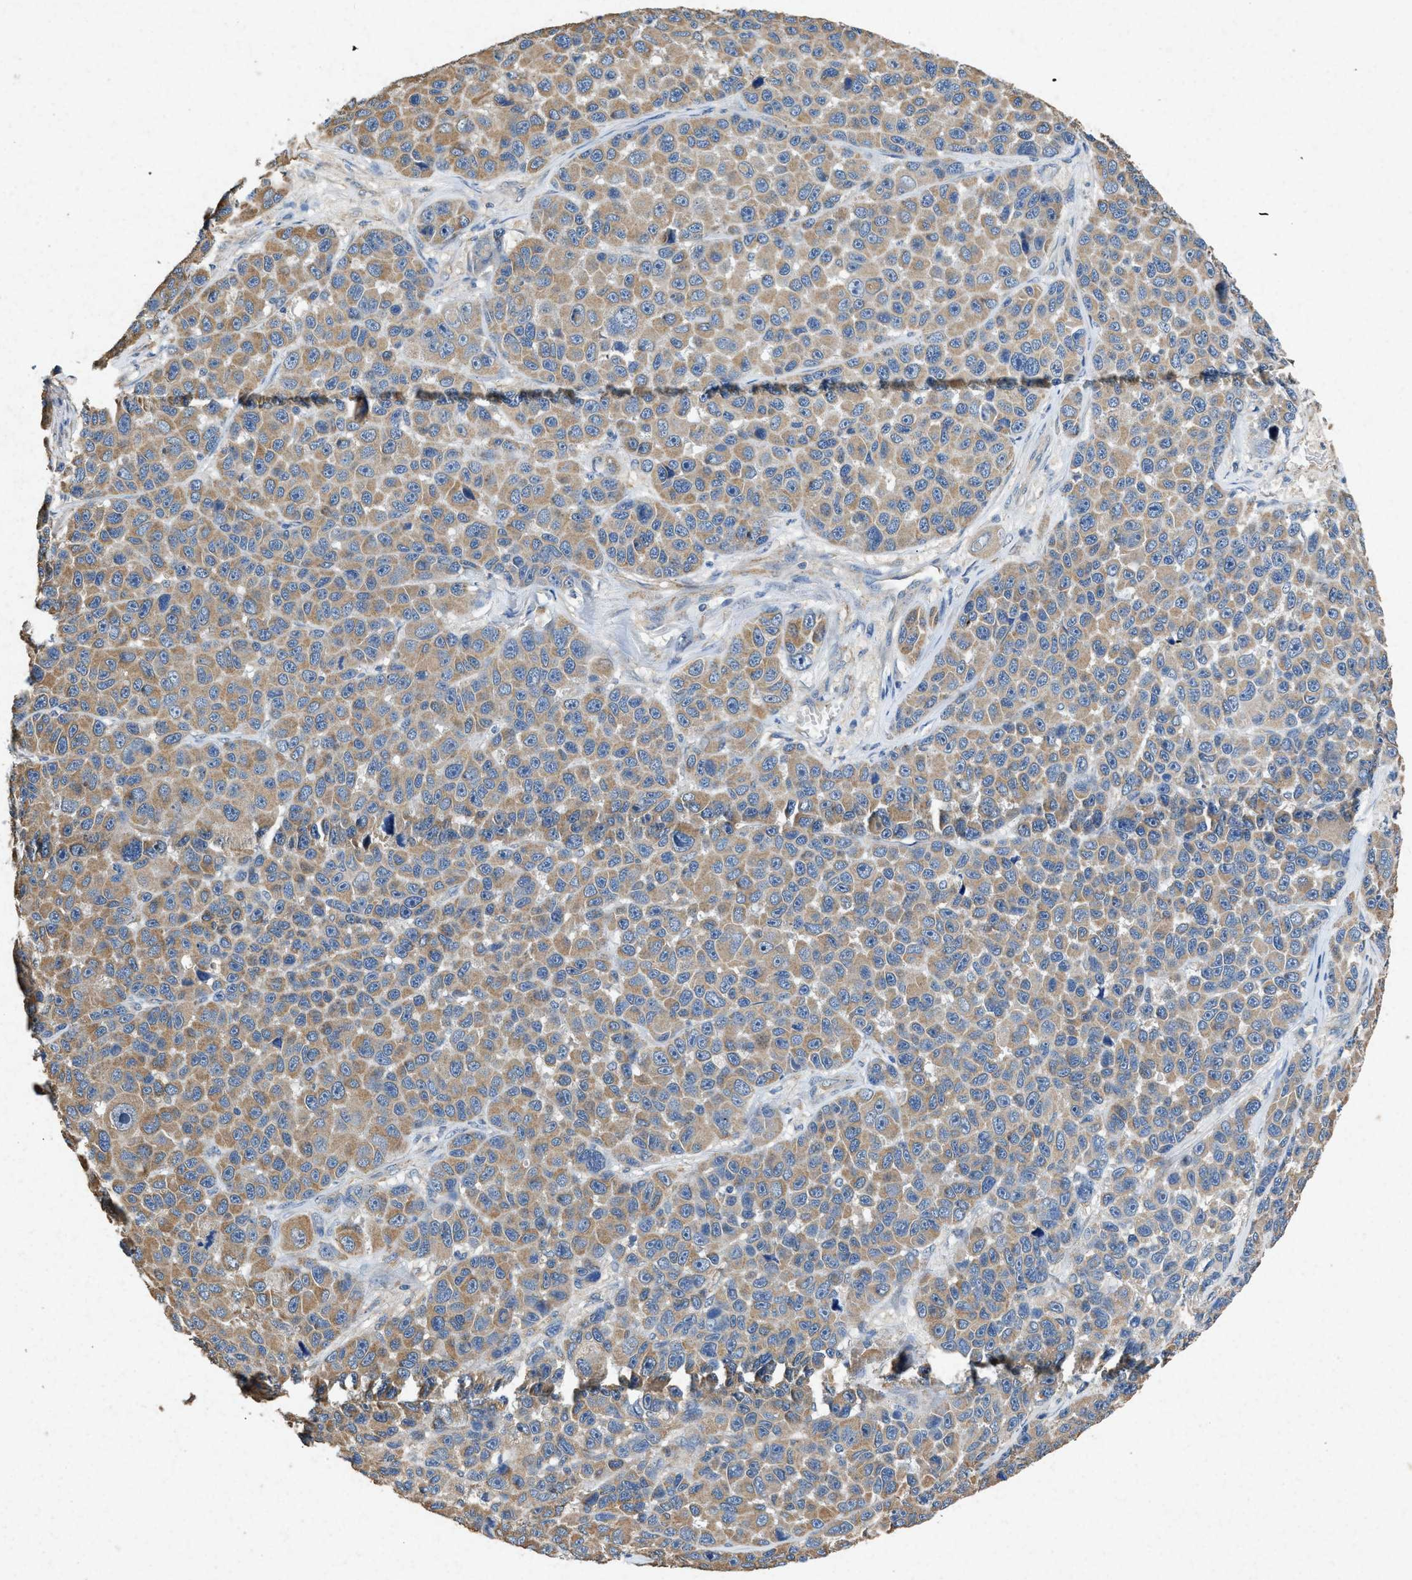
{"staining": {"intensity": "moderate", "quantity": ">75%", "location": "cytoplasmic/membranous"}, "tissue": "melanoma", "cell_type": "Tumor cells", "image_type": "cancer", "snomed": [{"axis": "morphology", "description": "Malignant melanoma, NOS"}, {"axis": "topography", "description": "Skin"}], "caption": "Immunohistochemical staining of malignant melanoma displays medium levels of moderate cytoplasmic/membranous expression in about >75% of tumor cells. The protein of interest is stained brown, and the nuclei are stained in blue (DAB IHC with brightfield microscopy, high magnification).", "gene": "CDK15", "patient": {"sex": "male", "age": 53}}